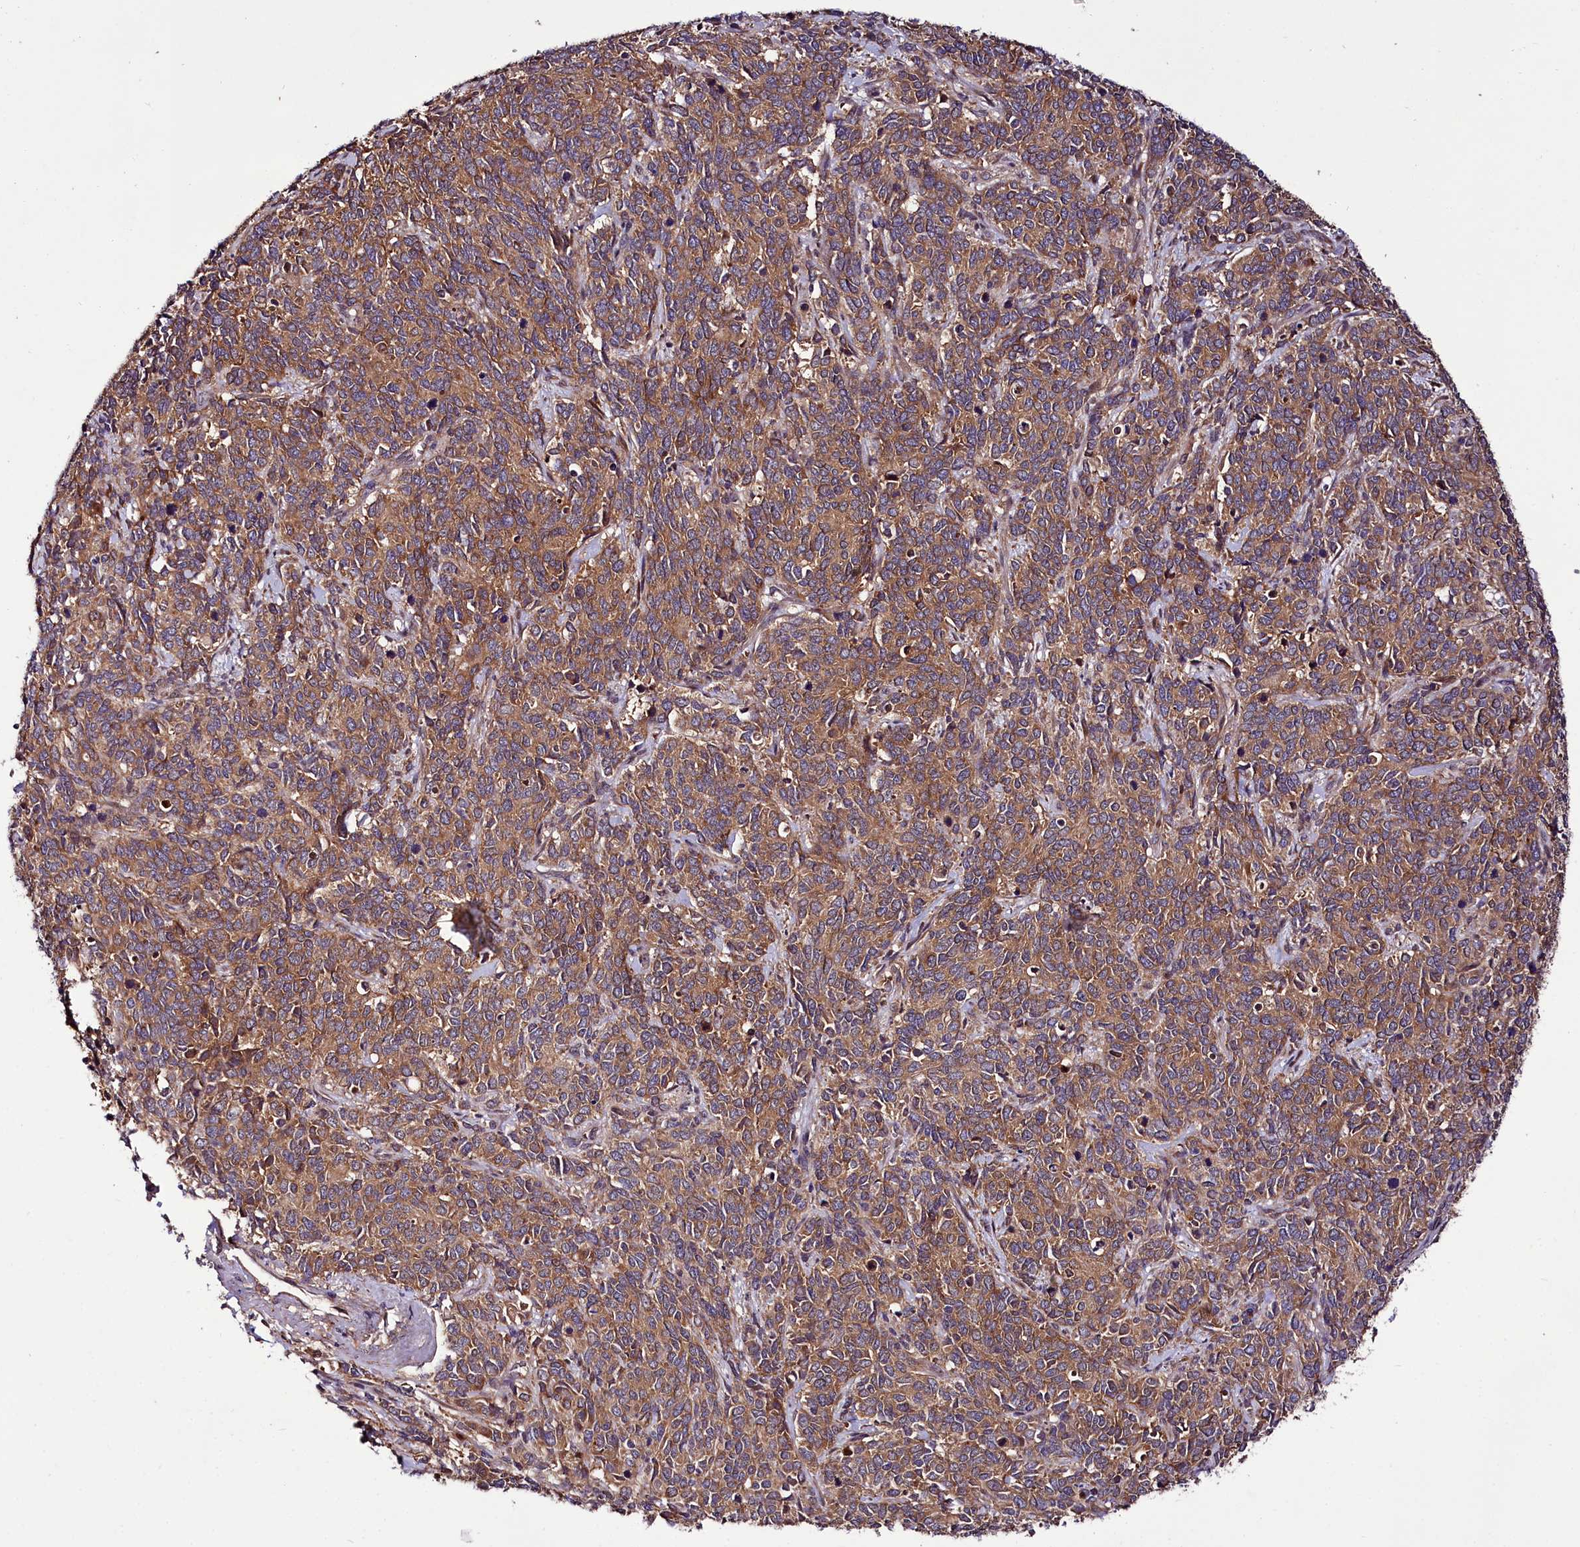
{"staining": {"intensity": "moderate", "quantity": ">75%", "location": "cytoplasmic/membranous"}, "tissue": "cervical cancer", "cell_type": "Tumor cells", "image_type": "cancer", "snomed": [{"axis": "morphology", "description": "Squamous cell carcinoma, NOS"}, {"axis": "topography", "description": "Cervix"}], "caption": "DAB immunohistochemical staining of cervical cancer (squamous cell carcinoma) demonstrates moderate cytoplasmic/membranous protein staining in approximately >75% of tumor cells.", "gene": "NAA25", "patient": {"sex": "female", "age": 60}}